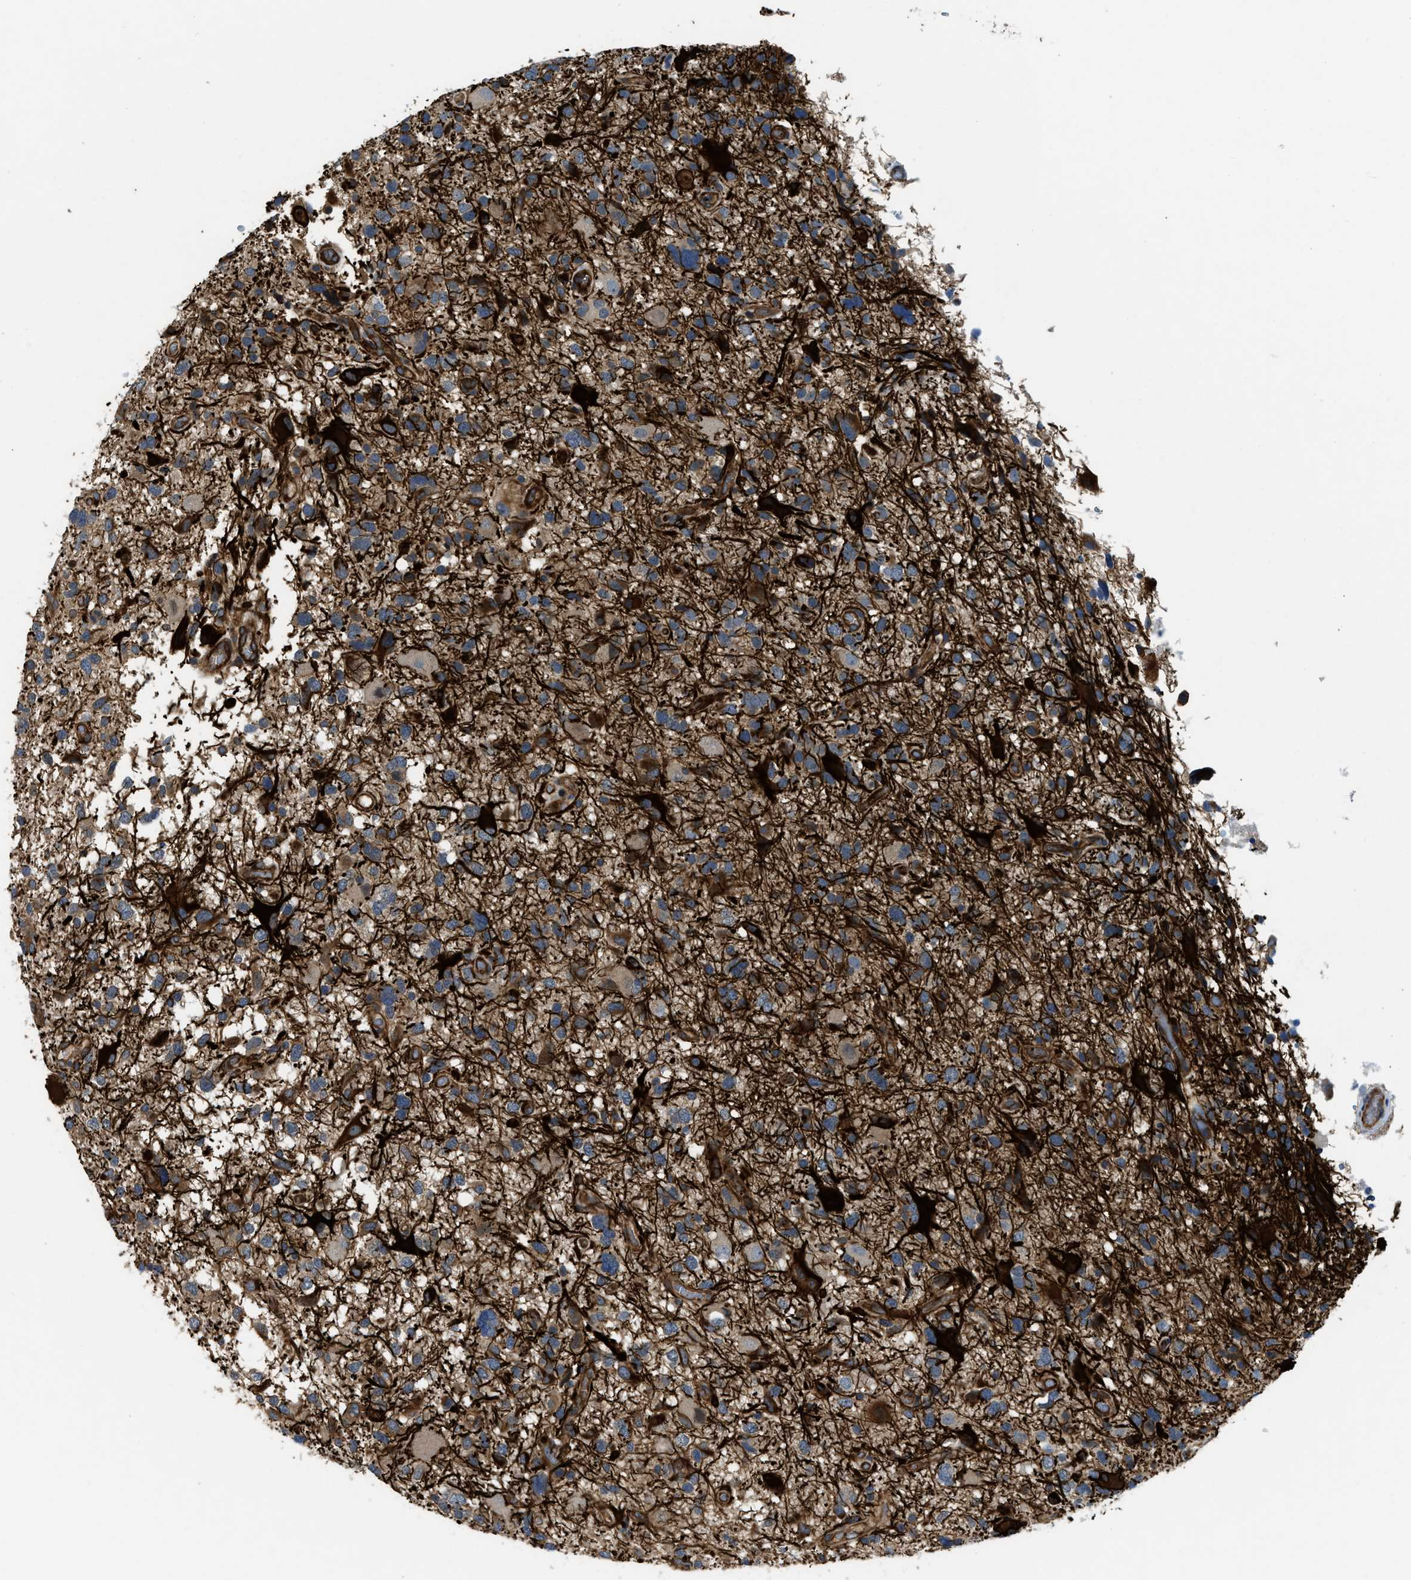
{"staining": {"intensity": "strong", "quantity": ">75%", "location": "cytoplasmic/membranous"}, "tissue": "glioma", "cell_type": "Tumor cells", "image_type": "cancer", "snomed": [{"axis": "morphology", "description": "Glioma, malignant, High grade"}, {"axis": "topography", "description": "Brain"}], "caption": "IHC staining of high-grade glioma (malignant), which exhibits high levels of strong cytoplasmic/membranous staining in about >75% of tumor cells indicating strong cytoplasmic/membranous protein staining. The staining was performed using DAB (brown) for protein detection and nuclei were counterstained in hematoxylin (blue).", "gene": "NYNRIN", "patient": {"sex": "male", "age": 33}}